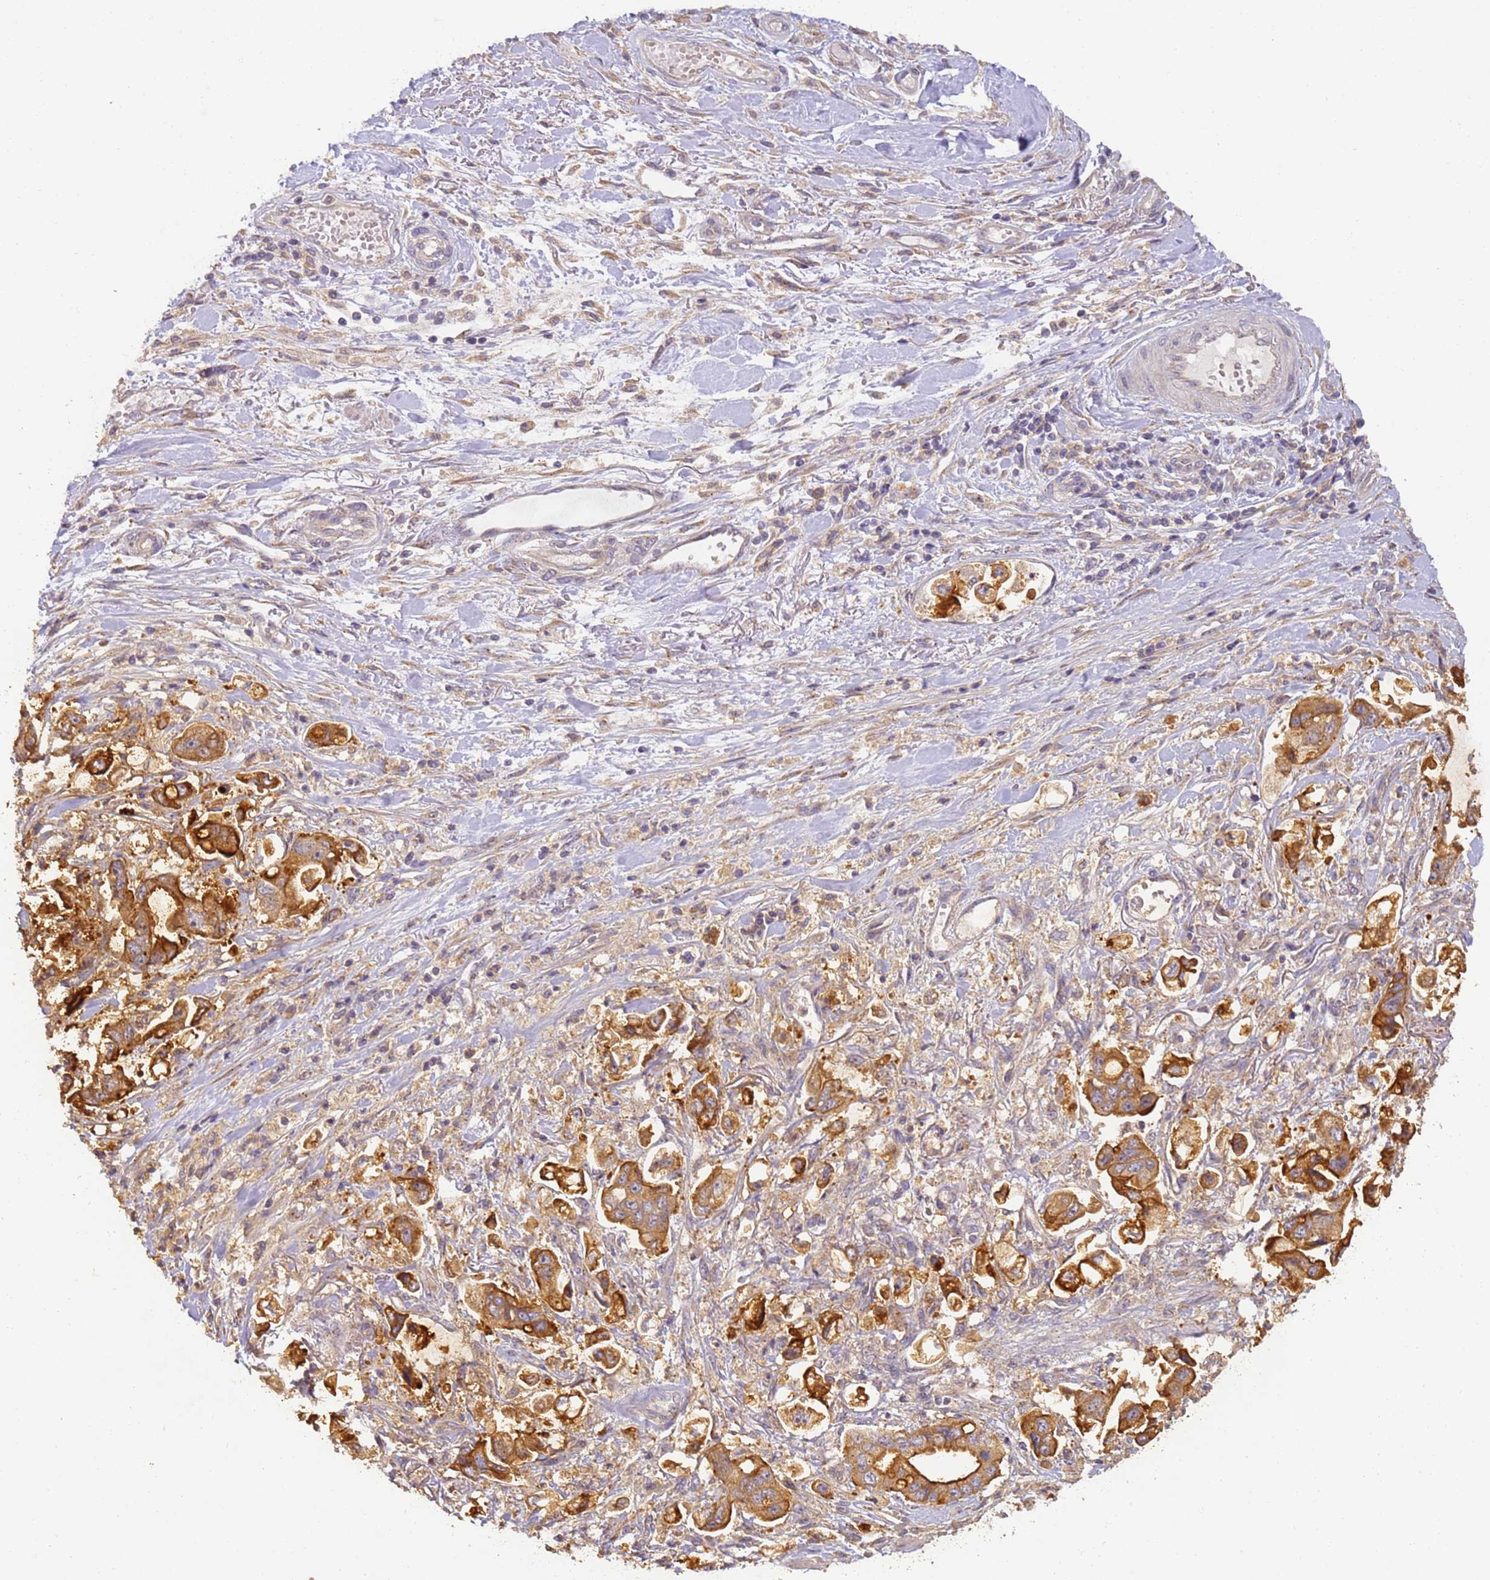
{"staining": {"intensity": "strong", "quantity": ">75%", "location": "cytoplasmic/membranous"}, "tissue": "stomach cancer", "cell_type": "Tumor cells", "image_type": "cancer", "snomed": [{"axis": "morphology", "description": "Adenocarcinoma, NOS"}, {"axis": "topography", "description": "Stomach"}], "caption": "Protein expression by immunohistochemistry (IHC) shows strong cytoplasmic/membranous positivity in approximately >75% of tumor cells in stomach cancer. The protein of interest is stained brown, and the nuclei are stained in blue (DAB IHC with brightfield microscopy, high magnification).", "gene": "TIGAR", "patient": {"sex": "male", "age": 62}}